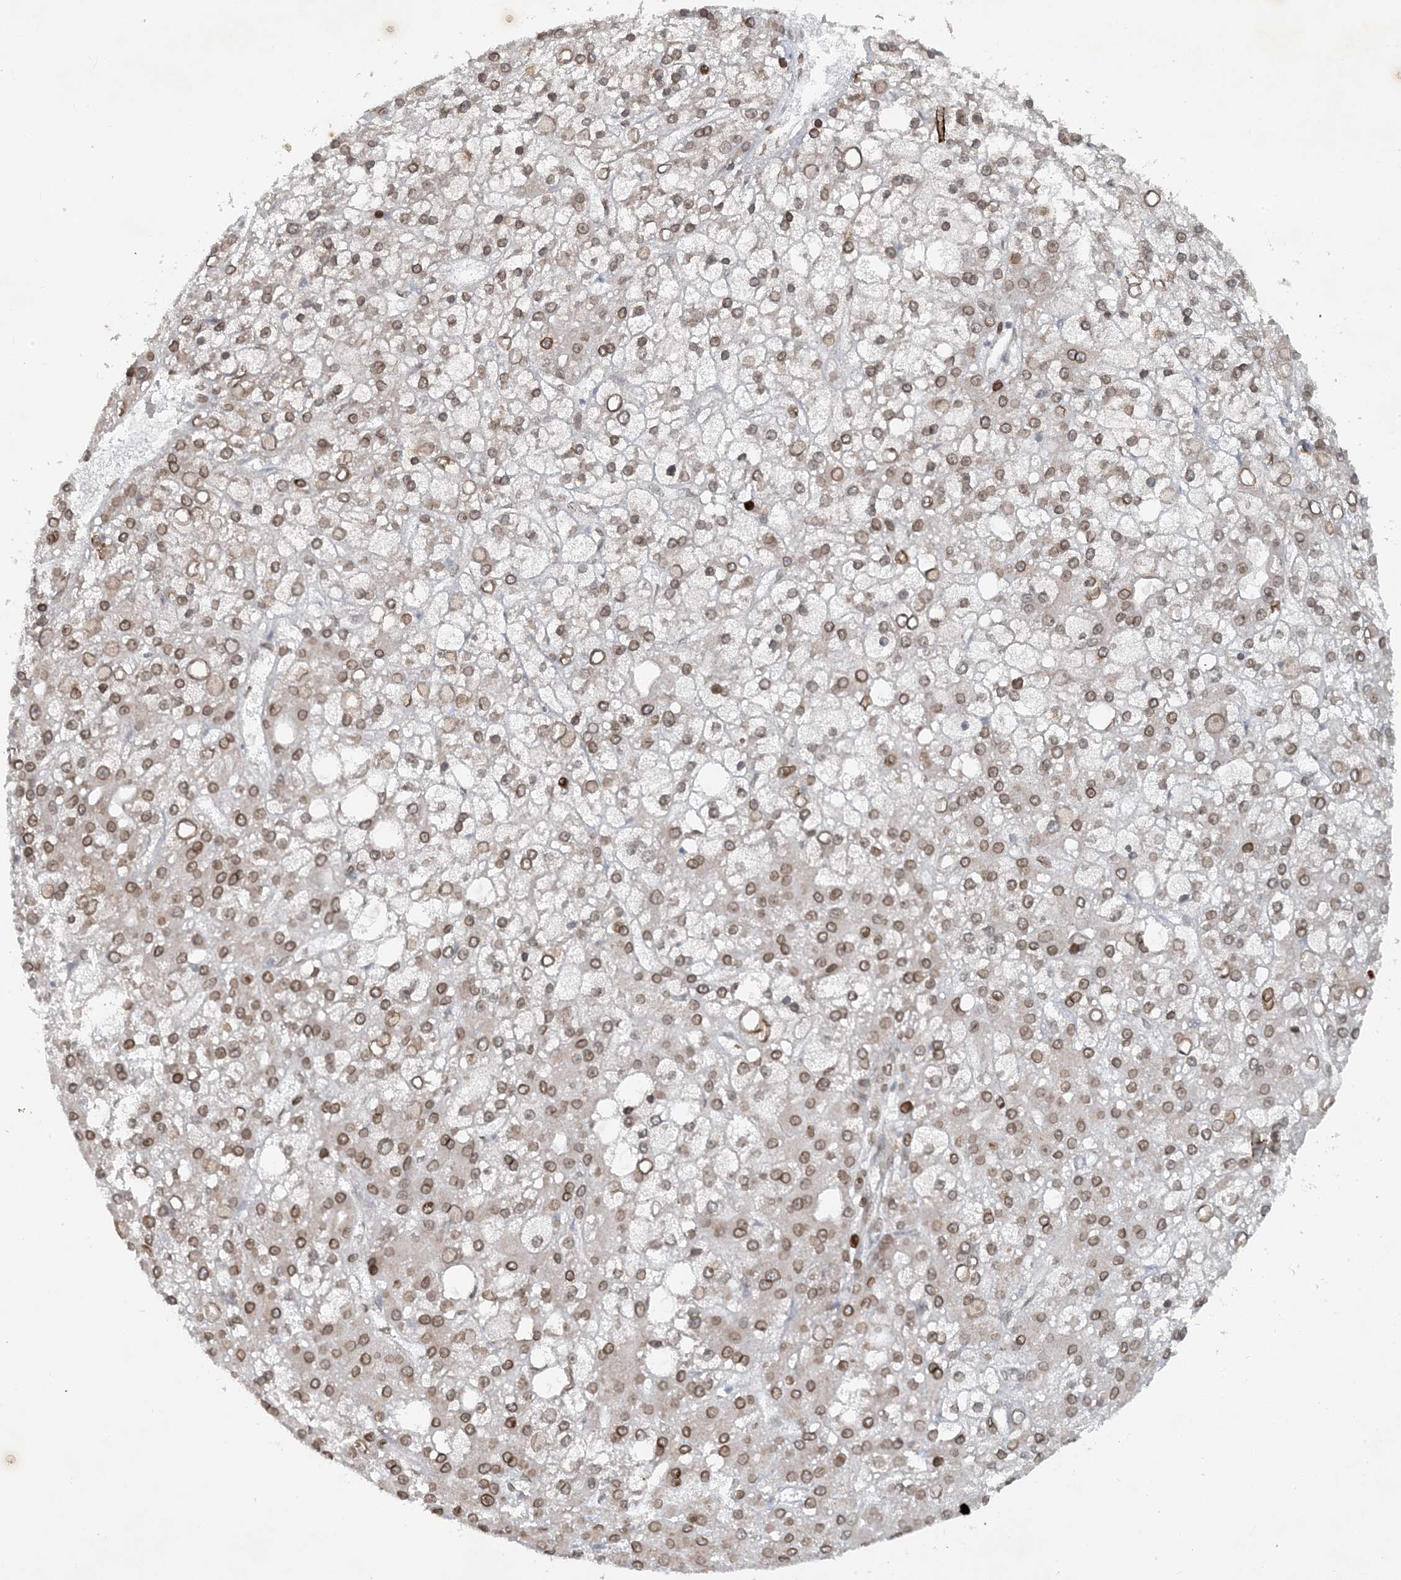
{"staining": {"intensity": "moderate", "quantity": ">75%", "location": "cytoplasmic/membranous"}, "tissue": "liver cancer", "cell_type": "Tumor cells", "image_type": "cancer", "snomed": [{"axis": "morphology", "description": "Carcinoma, Hepatocellular, NOS"}, {"axis": "topography", "description": "Liver"}], "caption": "Liver hepatocellular carcinoma stained for a protein (brown) demonstrates moderate cytoplasmic/membranous positive expression in about >75% of tumor cells.", "gene": "SLC35A2", "patient": {"sex": "male", "age": 67}}